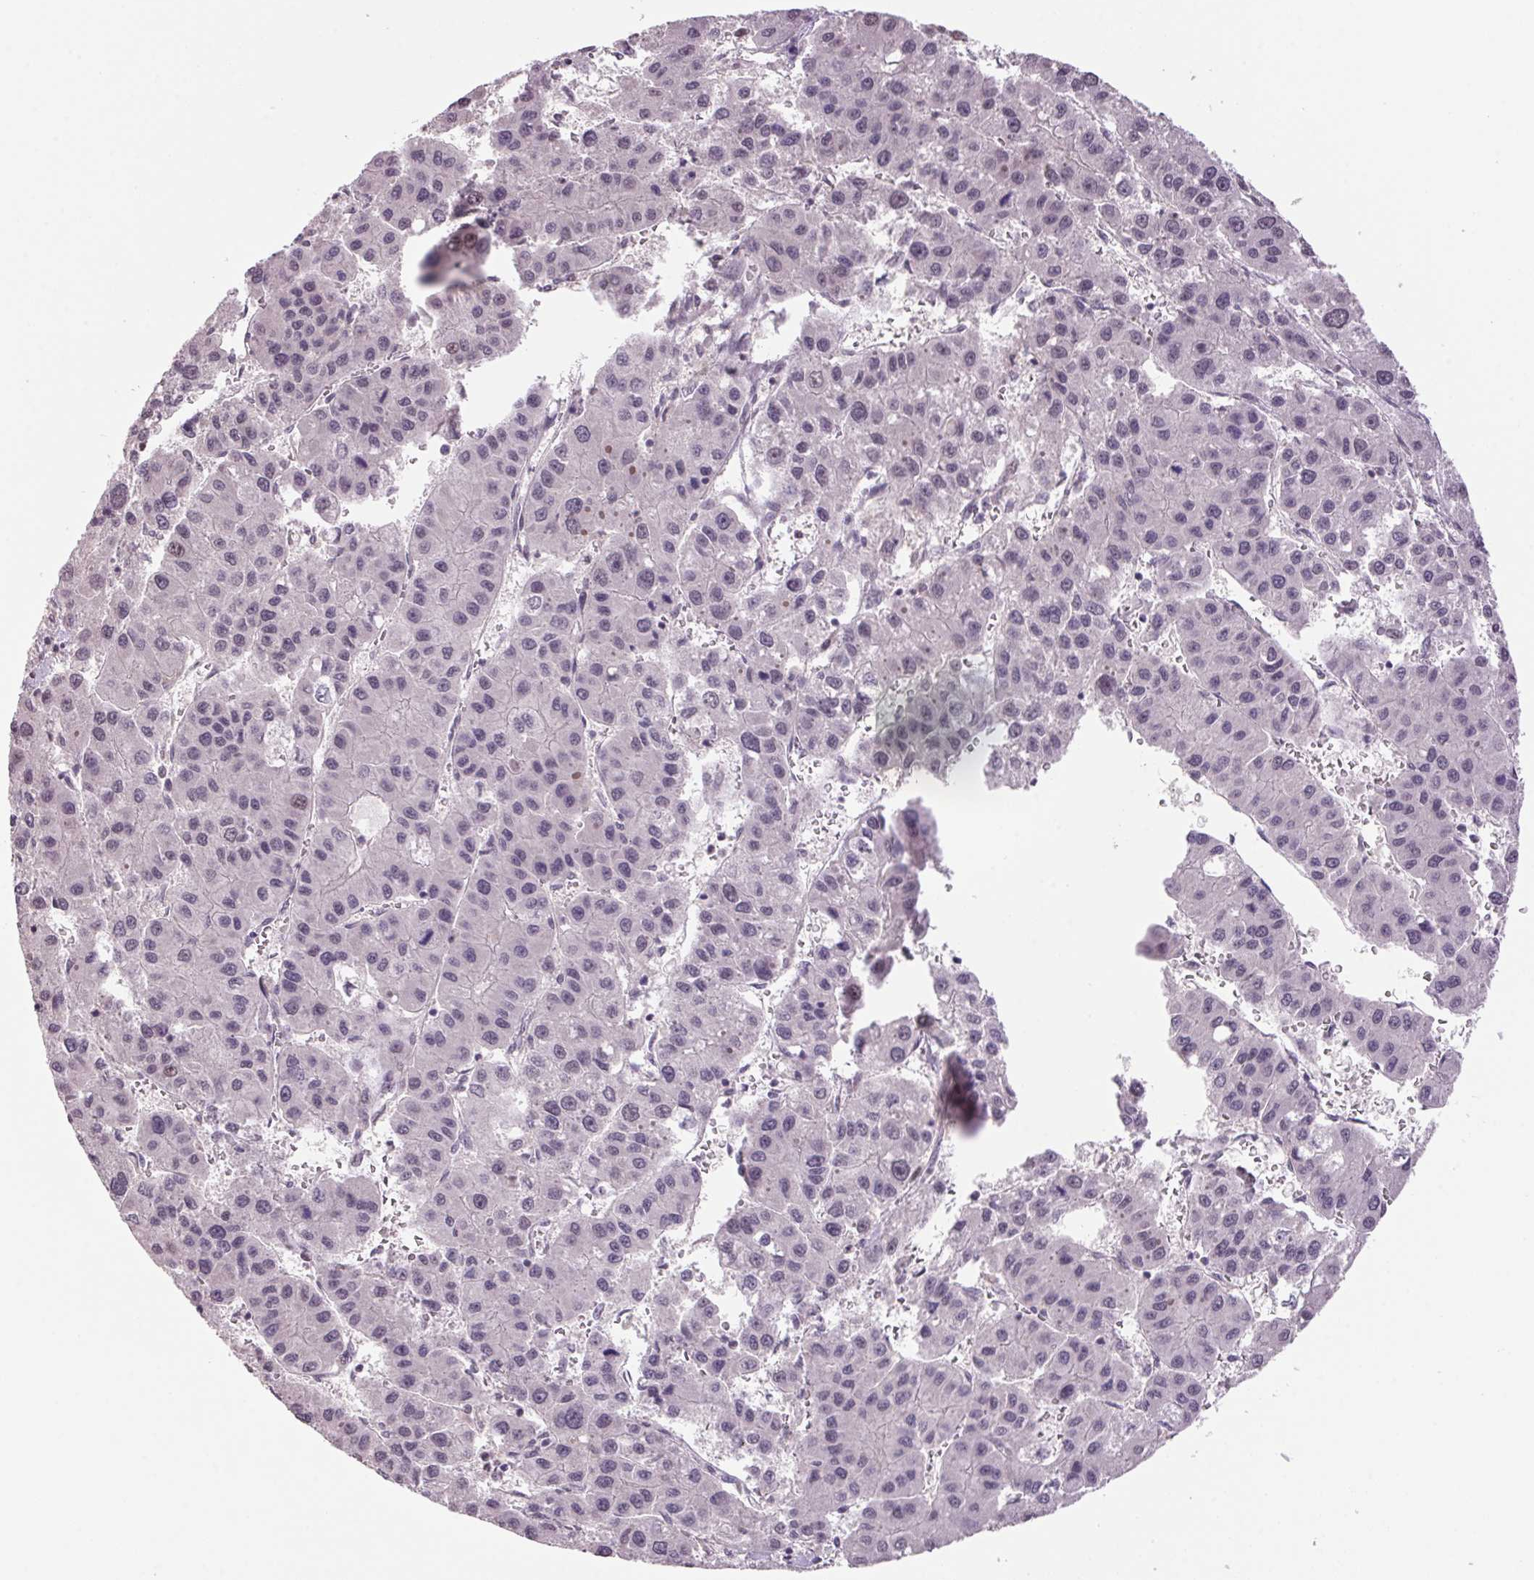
{"staining": {"intensity": "negative", "quantity": "none", "location": "none"}, "tissue": "liver cancer", "cell_type": "Tumor cells", "image_type": "cancer", "snomed": [{"axis": "morphology", "description": "Carcinoma, Hepatocellular, NOS"}, {"axis": "topography", "description": "Liver"}], "caption": "Immunohistochemical staining of liver cancer (hepatocellular carcinoma) shows no significant positivity in tumor cells.", "gene": "VWA3B", "patient": {"sex": "male", "age": 73}}